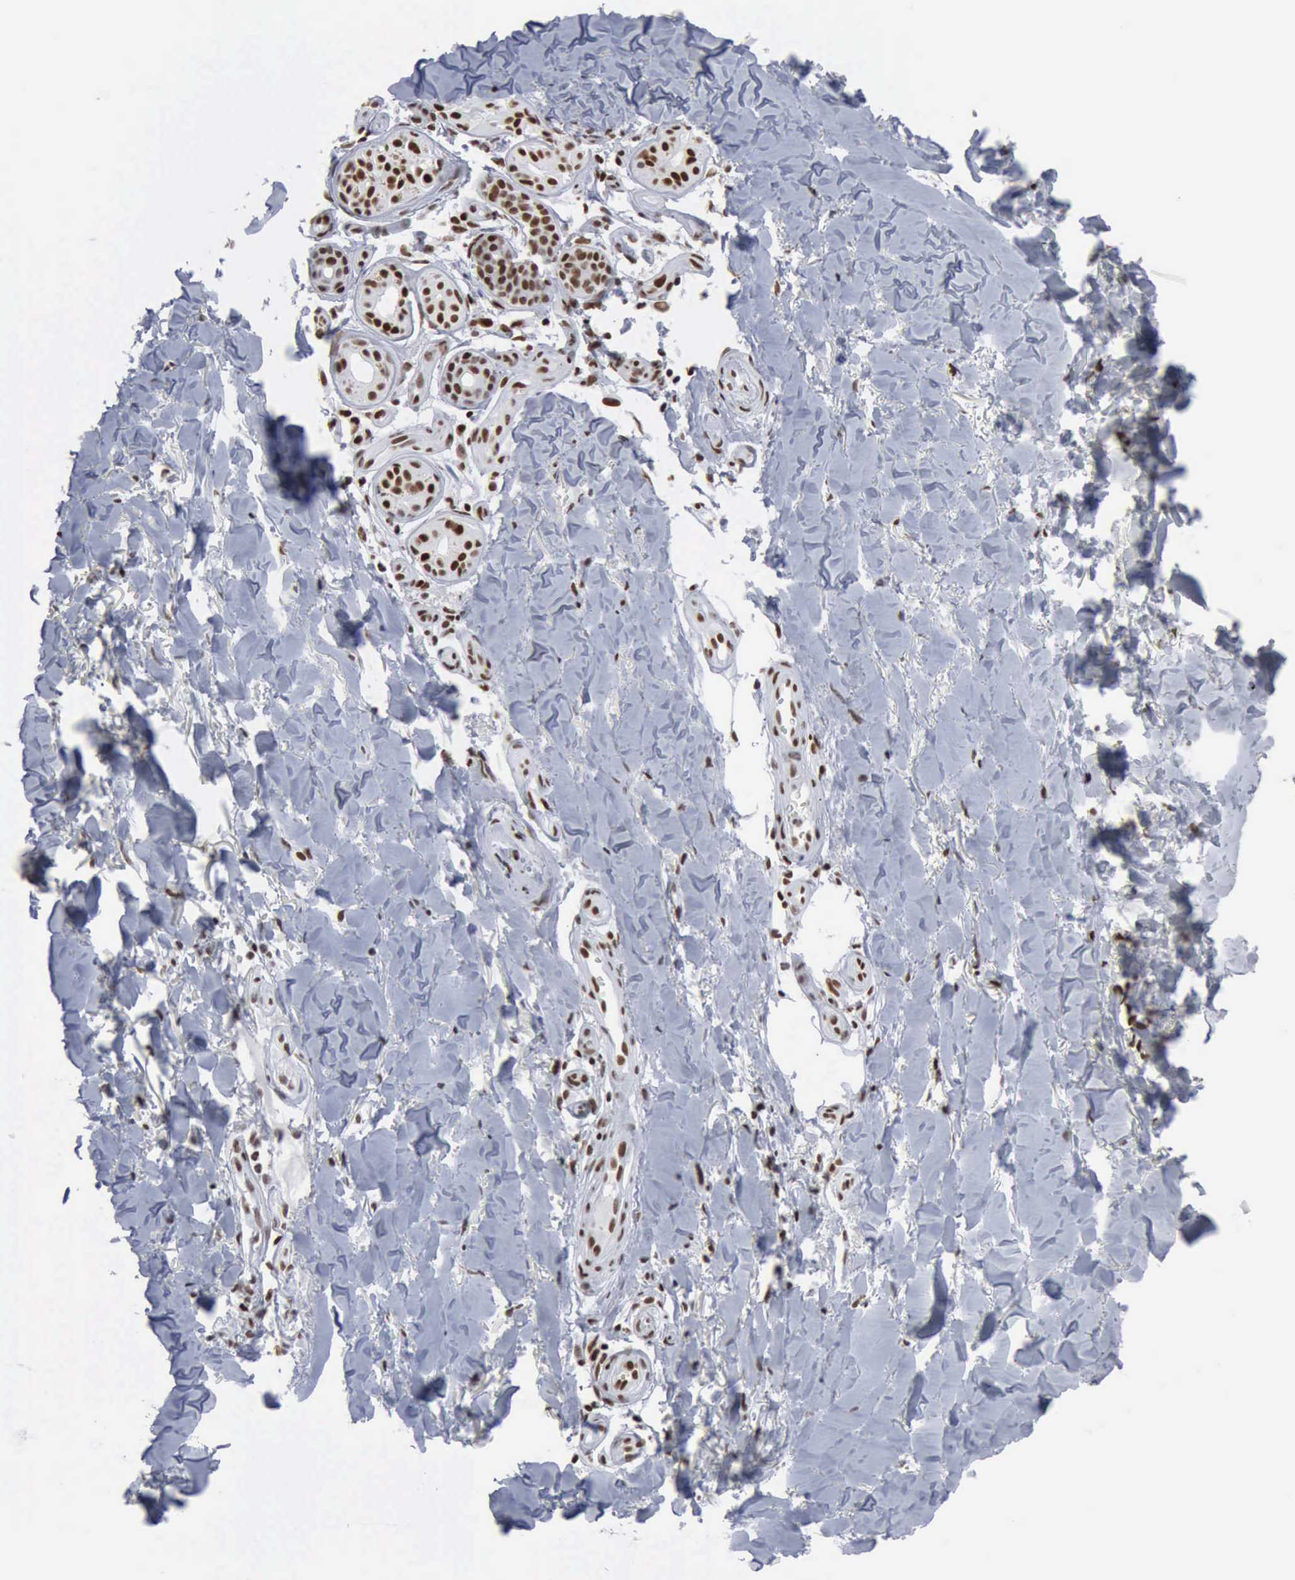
{"staining": {"intensity": "moderate", "quantity": ">75%", "location": "nuclear"}, "tissue": "skin cancer", "cell_type": "Tumor cells", "image_type": "cancer", "snomed": [{"axis": "morphology", "description": "Basal cell carcinoma"}, {"axis": "topography", "description": "Skin"}], "caption": "Immunohistochemical staining of skin cancer (basal cell carcinoma) displays medium levels of moderate nuclear staining in about >75% of tumor cells. Immunohistochemistry stains the protein of interest in brown and the nuclei are stained blue.", "gene": "XPA", "patient": {"sex": "male", "age": 81}}